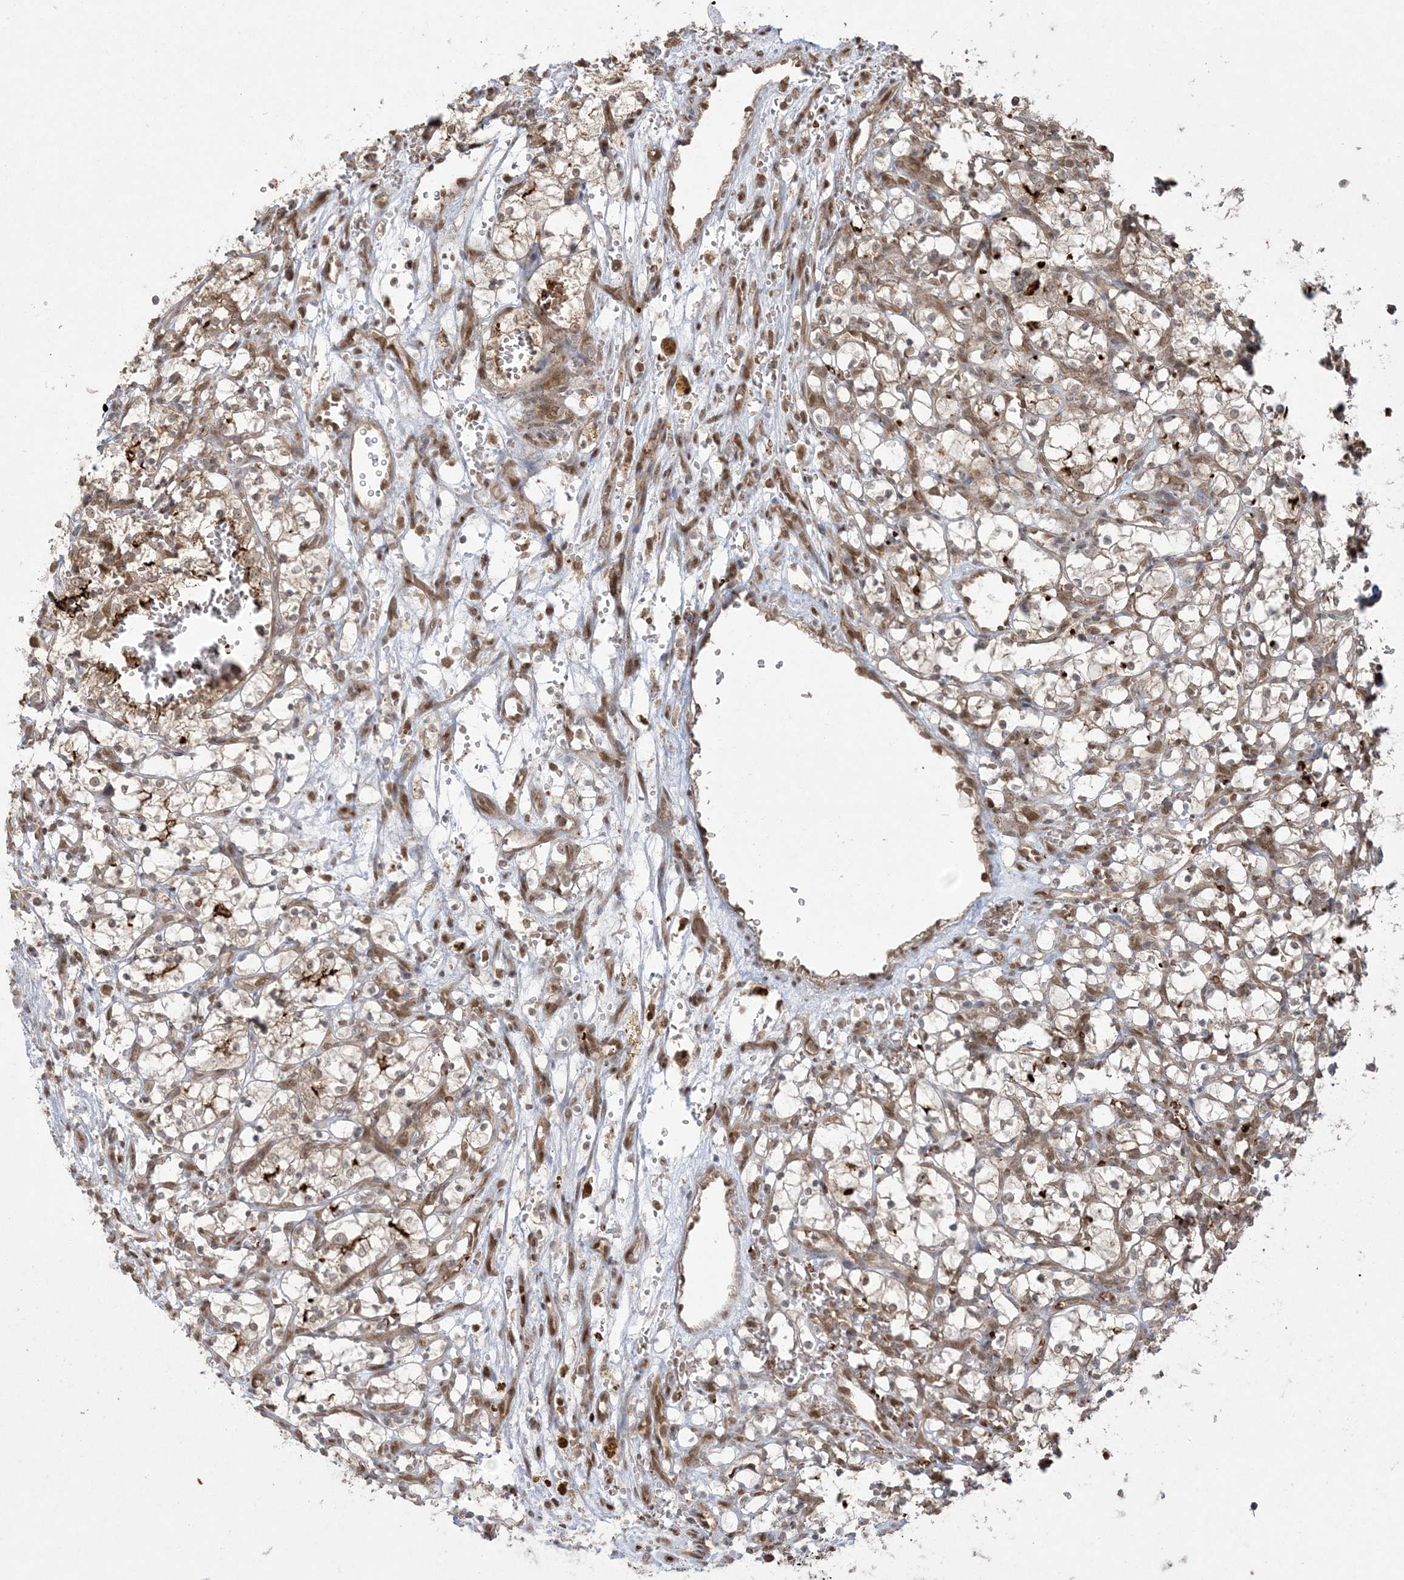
{"staining": {"intensity": "strong", "quantity": "<25%", "location": "cytoplasmic/membranous"}, "tissue": "renal cancer", "cell_type": "Tumor cells", "image_type": "cancer", "snomed": [{"axis": "morphology", "description": "Adenocarcinoma, NOS"}, {"axis": "topography", "description": "Kidney"}], "caption": "The micrograph shows staining of renal cancer, revealing strong cytoplasmic/membranous protein positivity (brown color) within tumor cells. The staining was performed using DAB (3,3'-diaminobenzidine) to visualize the protein expression in brown, while the nuclei were stained in blue with hematoxylin (Magnification: 20x).", "gene": "ABCF3", "patient": {"sex": "female", "age": 69}}